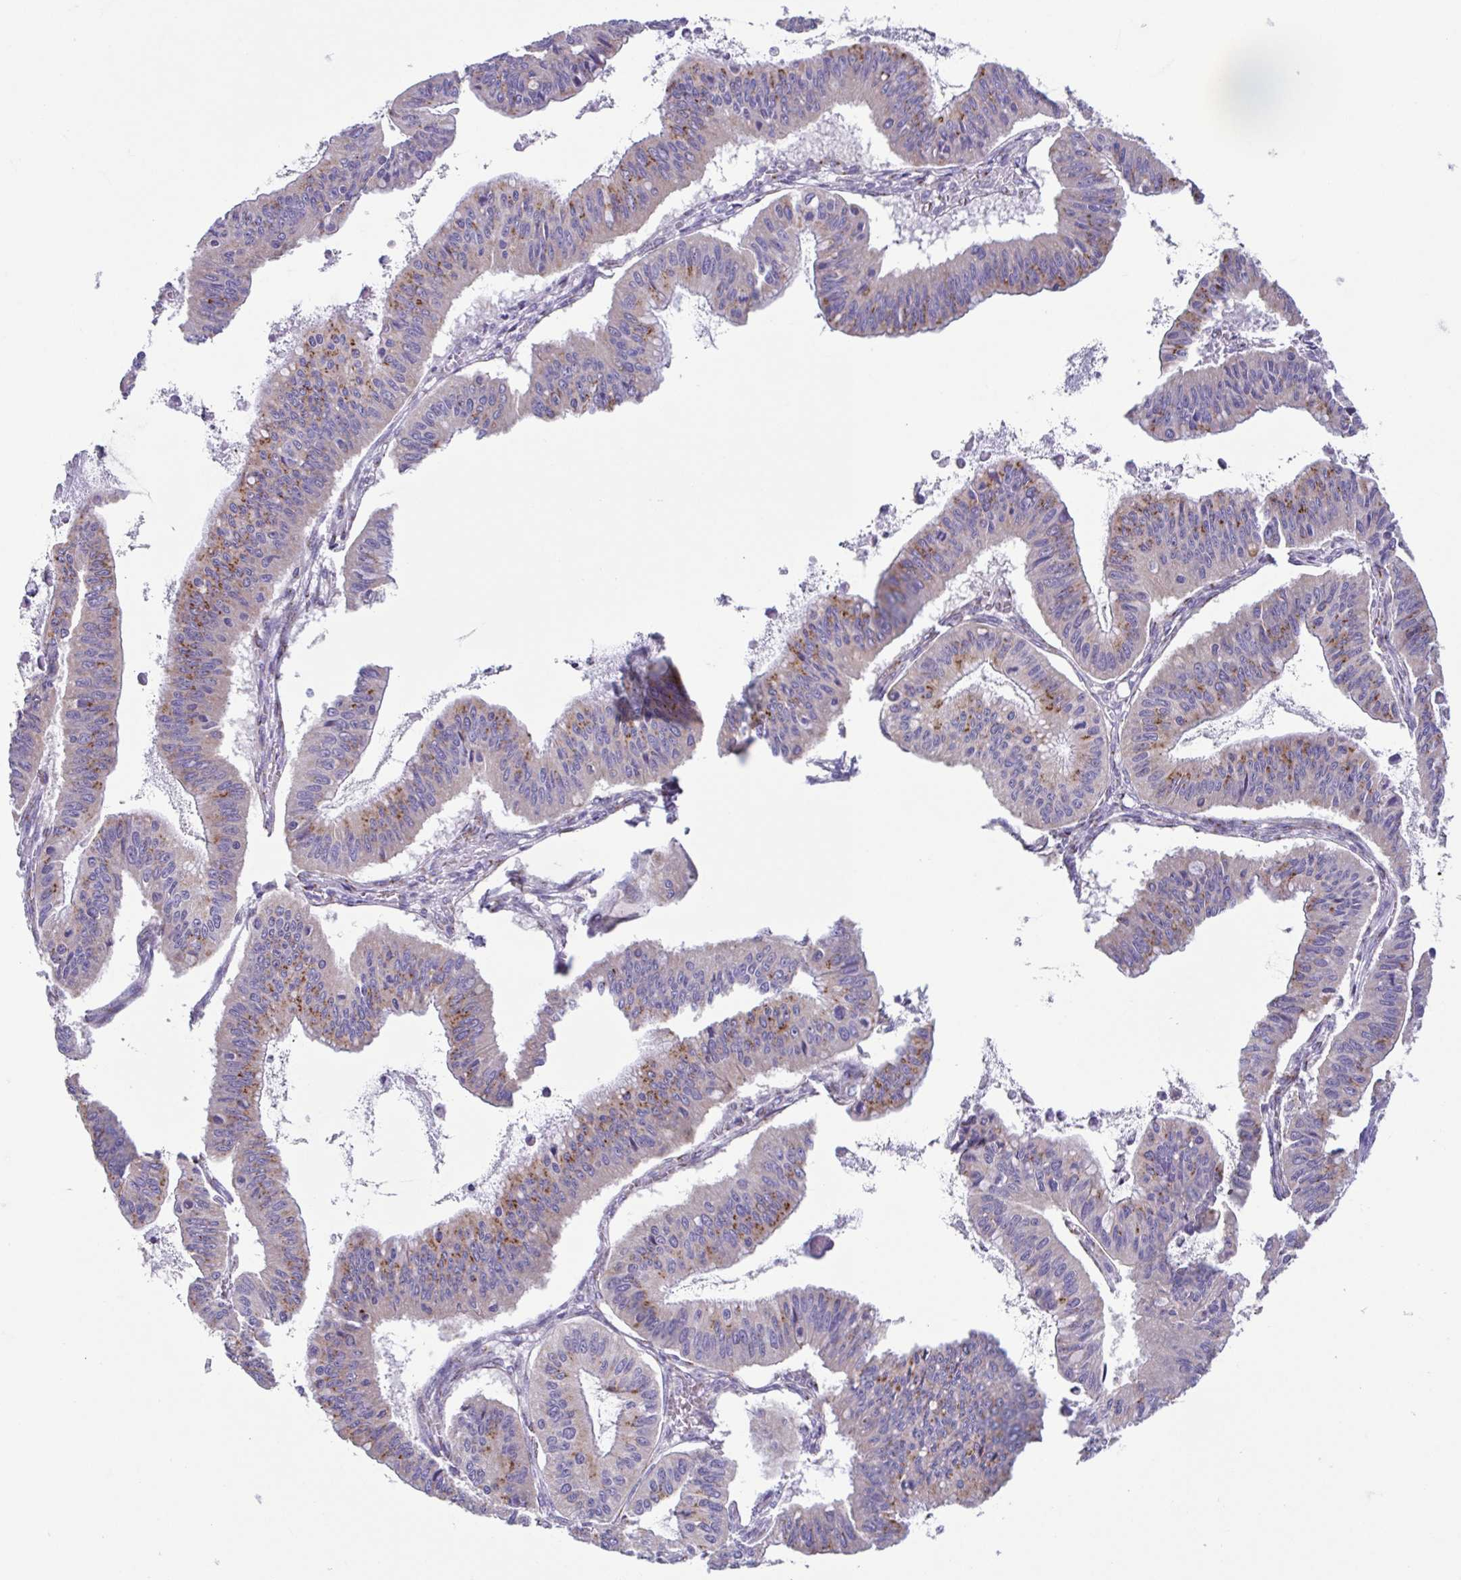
{"staining": {"intensity": "moderate", "quantity": "<25%", "location": "cytoplasmic/membranous"}, "tissue": "ovarian cancer", "cell_type": "Tumor cells", "image_type": "cancer", "snomed": [{"axis": "morphology", "description": "Cystadenocarcinoma, mucinous, NOS"}, {"axis": "topography", "description": "Ovary"}], "caption": "A histopathology image showing moderate cytoplasmic/membranous staining in approximately <25% of tumor cells in mucinous cystadenocarcinoma (ovarian), as visualized by brown immunohistochemical staining.", "gene": "COL17A1", "patient": {"sex": "female", "age": 72}}